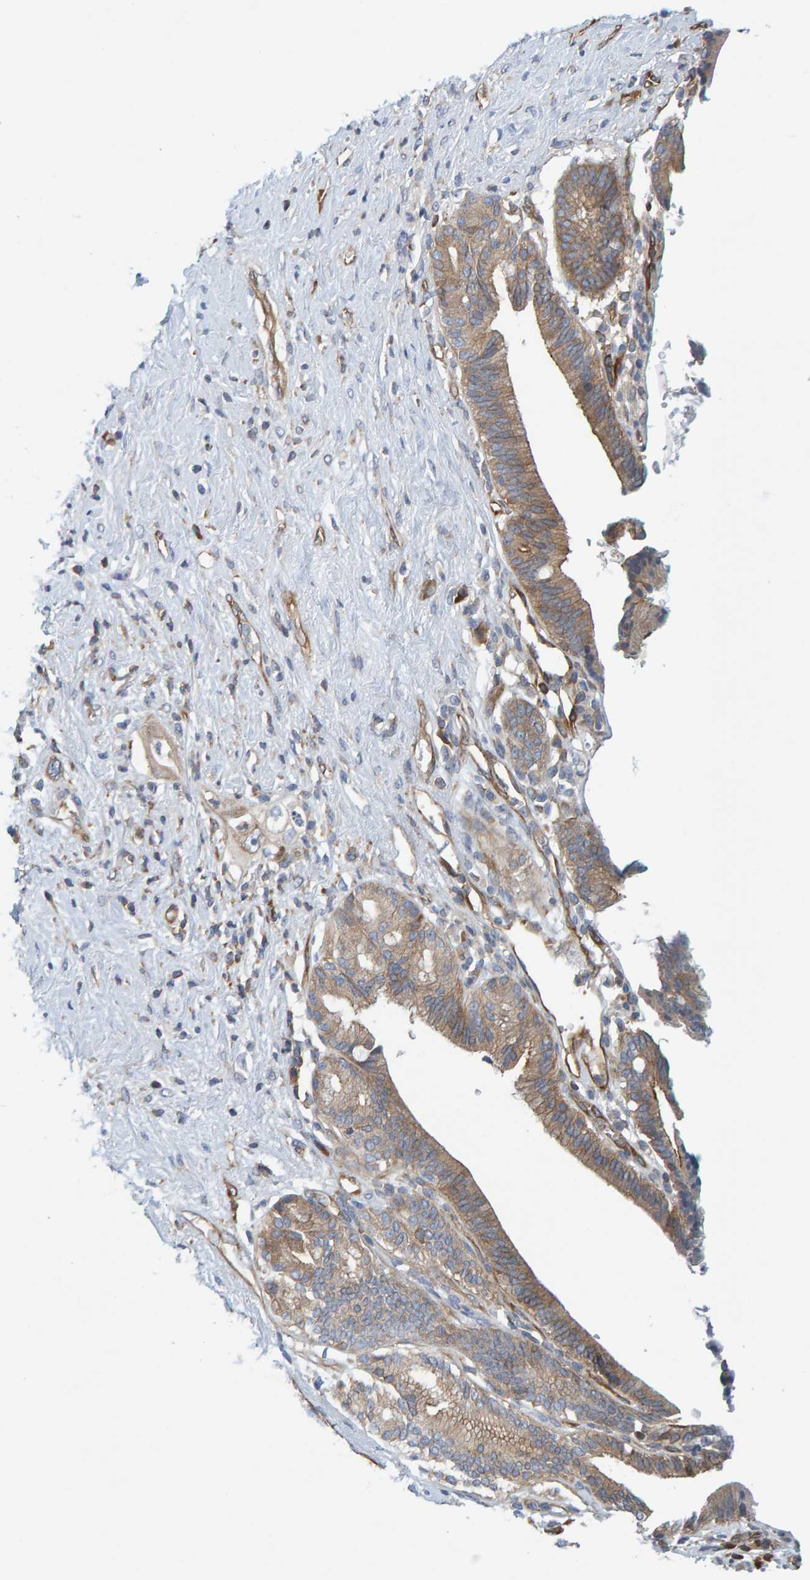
{"staining": {"intensity": "moderate", "quantity": ">75%", "location": "cytoplasmic/membranous"}, "tissue": "pancreatic cancer", "cell_type": "Tumor cells", "image_type": "cancer", "snomed": [{"axis": "morphology", "description": "Adenocarcinoma, NOS"}, {"axis": "topography", "description": "Pancreas"}], "caption": "This is a histology image of immunohistochemistry (IHC) staining of pancreatic adenocarcinoma, which shows moderate staining in the cytoplasmic/membranous of tumor cells.", "gene": "PRKD2", "patient": {"sex": "male", "age": 59}}